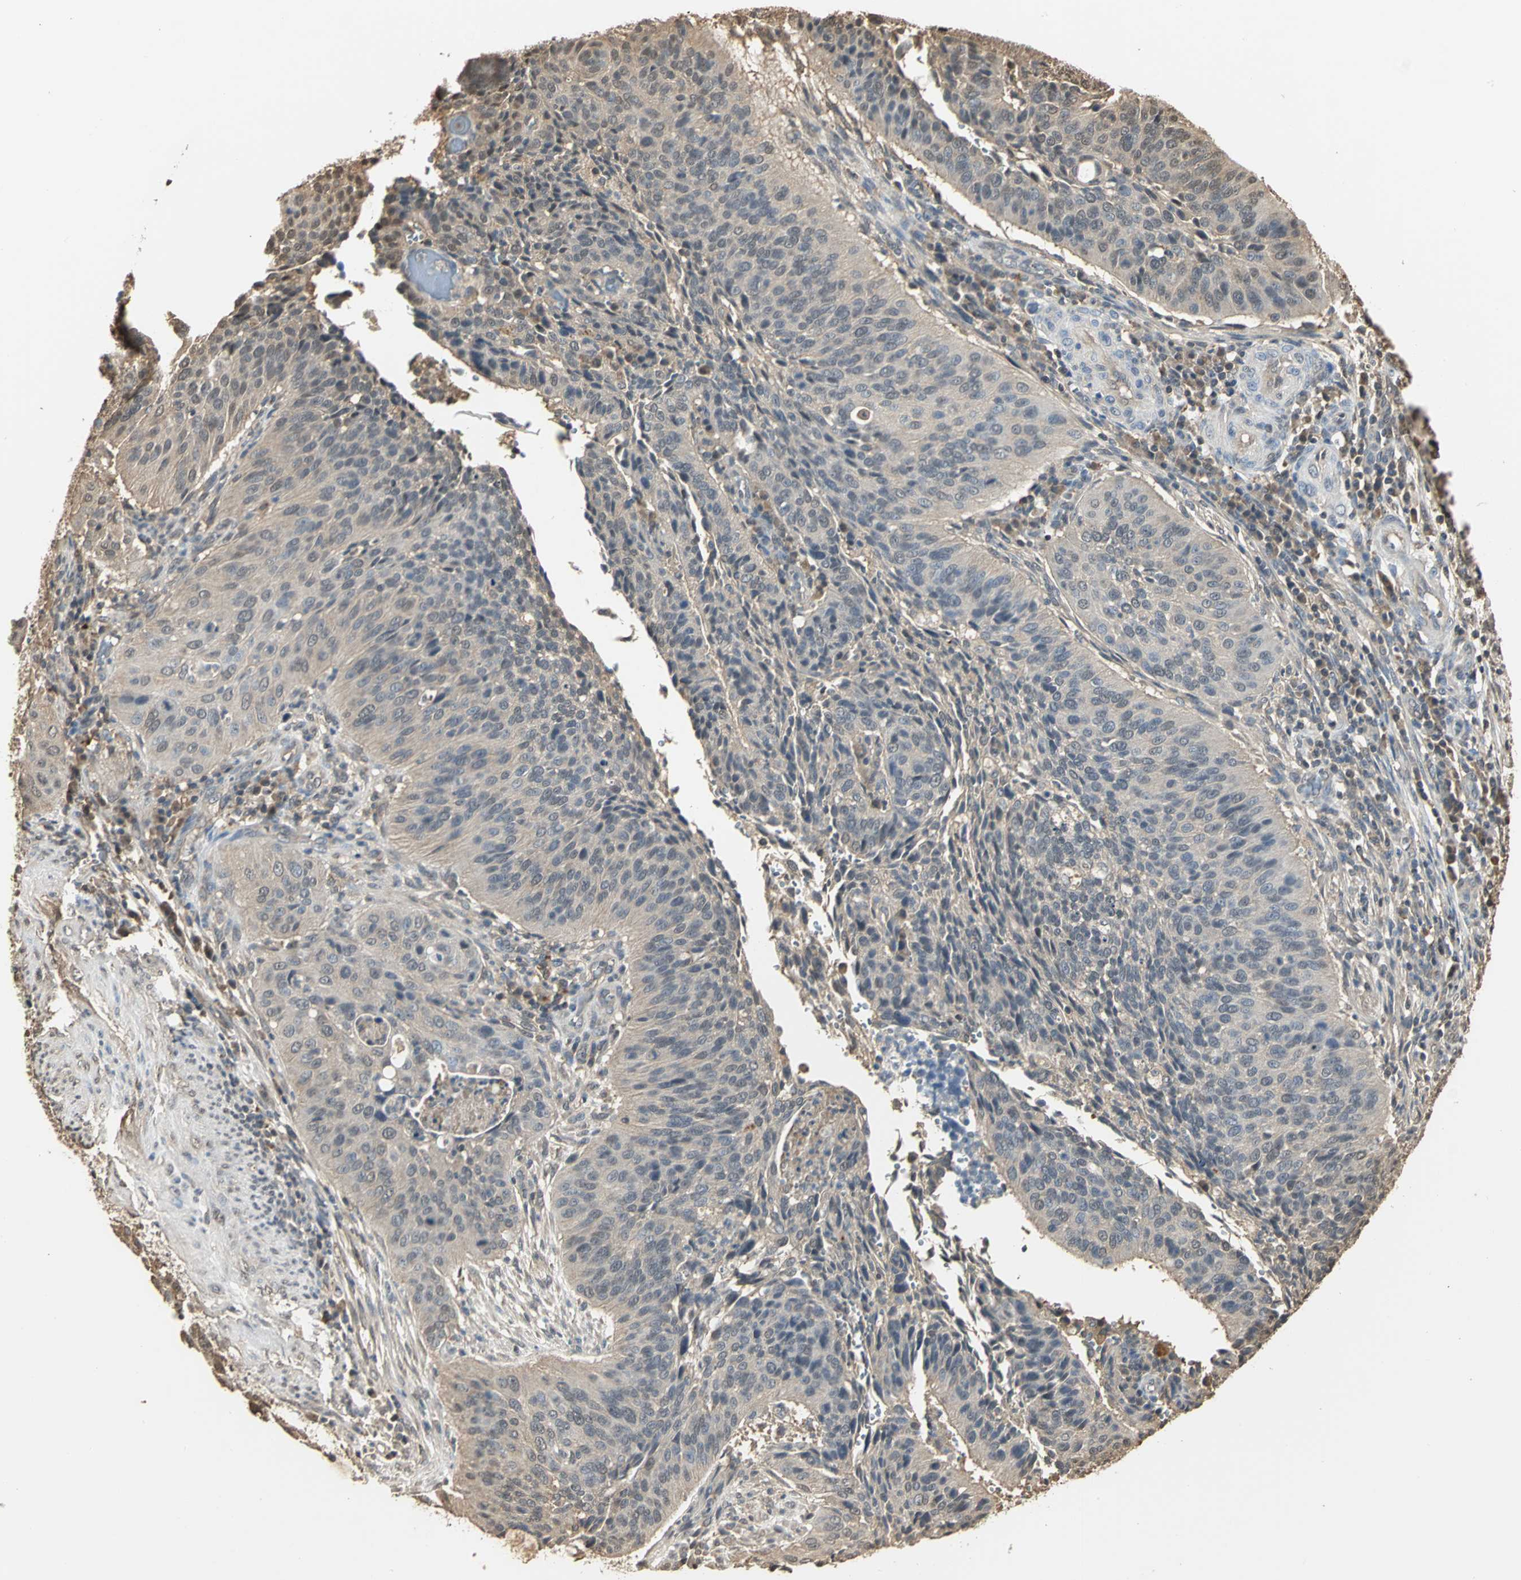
{"staining": {"intensity": "weak", "quantity": ">75%", "location": "cytoplasmic/membranous,nuclear"}, "tissue": "cervical cancer", "cell_type": "Tumor cells", "image_type": "cancer", "snomed": [{"axis": "morphology", "description": "Squamous cell carcinoma, NOS"}, {"axis": "topography", "description": "Cervix"}], "caption": "High-power microscopy captured an immunohistochemistry image of squamous cell carcinoma (cervical), revealing weak cytoplasmic/membranous and nuclear expression in about >75% of tumor cells. (Brightfield microscopy of DAB IHC at high magnification).", "gene": "PARK7", "patient": {"sex": "female", "age": 39}}